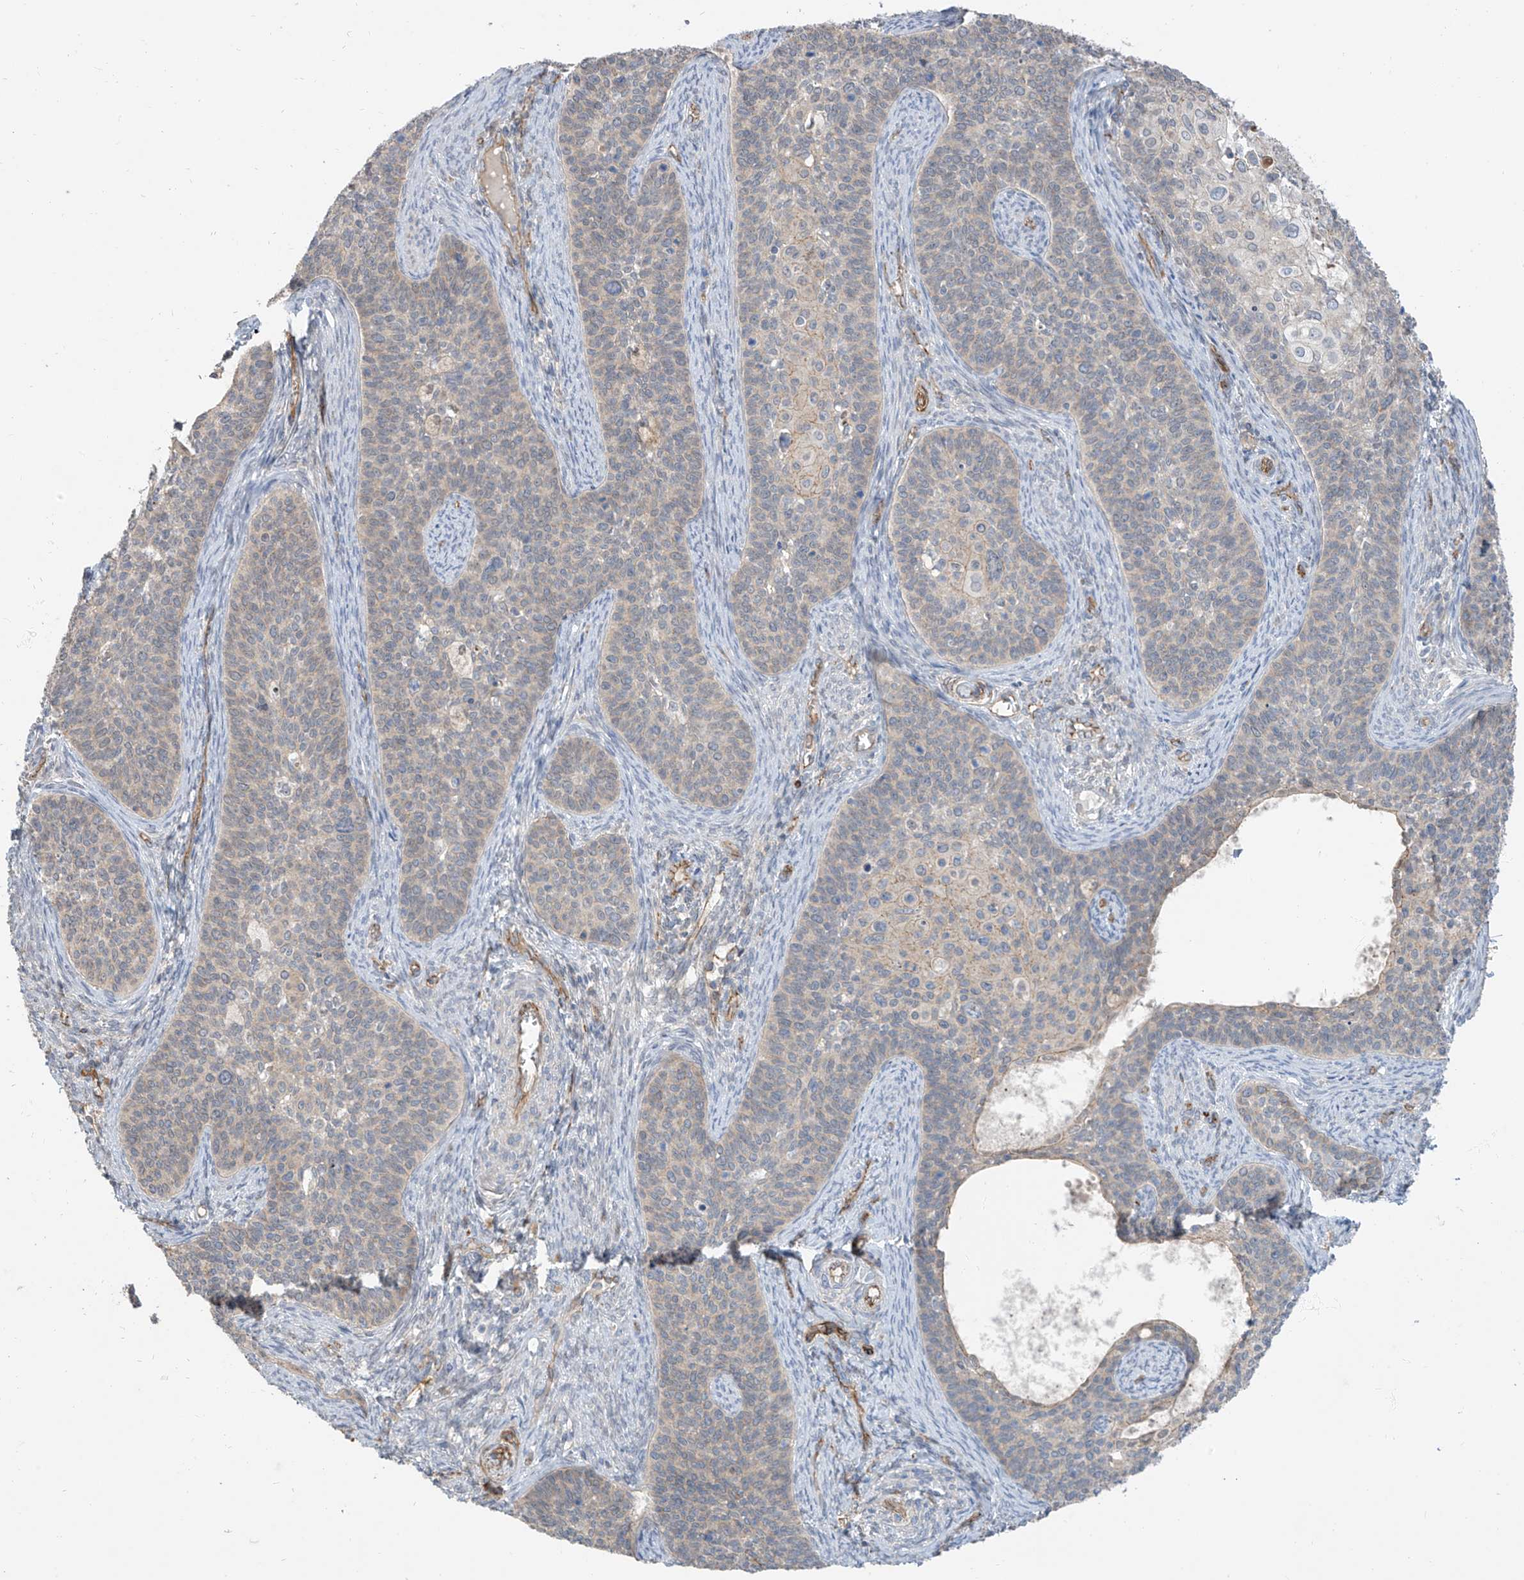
{"staining": {"intensity": "weak", "quantity": "<25%", "location": "cytoplasmic/membranous"}, "tissue": "cervical cancer", "cell_type": "Tumor cells", "image_type": "cancer", "snomed": [{"axis": "morphology", "description": "Squamous cell carcinoma, NOS"}, {"axis": "topography", "description": "Cervix"}], "caption": "Photomicrograph shows no significant protein positivity in tumor cells of cervical squamous cell carcinoma. (Brightfield microscopy of DAB immunohistochemistry (IHC) at high magnification).", "gene": "EPHX4", "patient": {"sex": "female", "age": 33}}